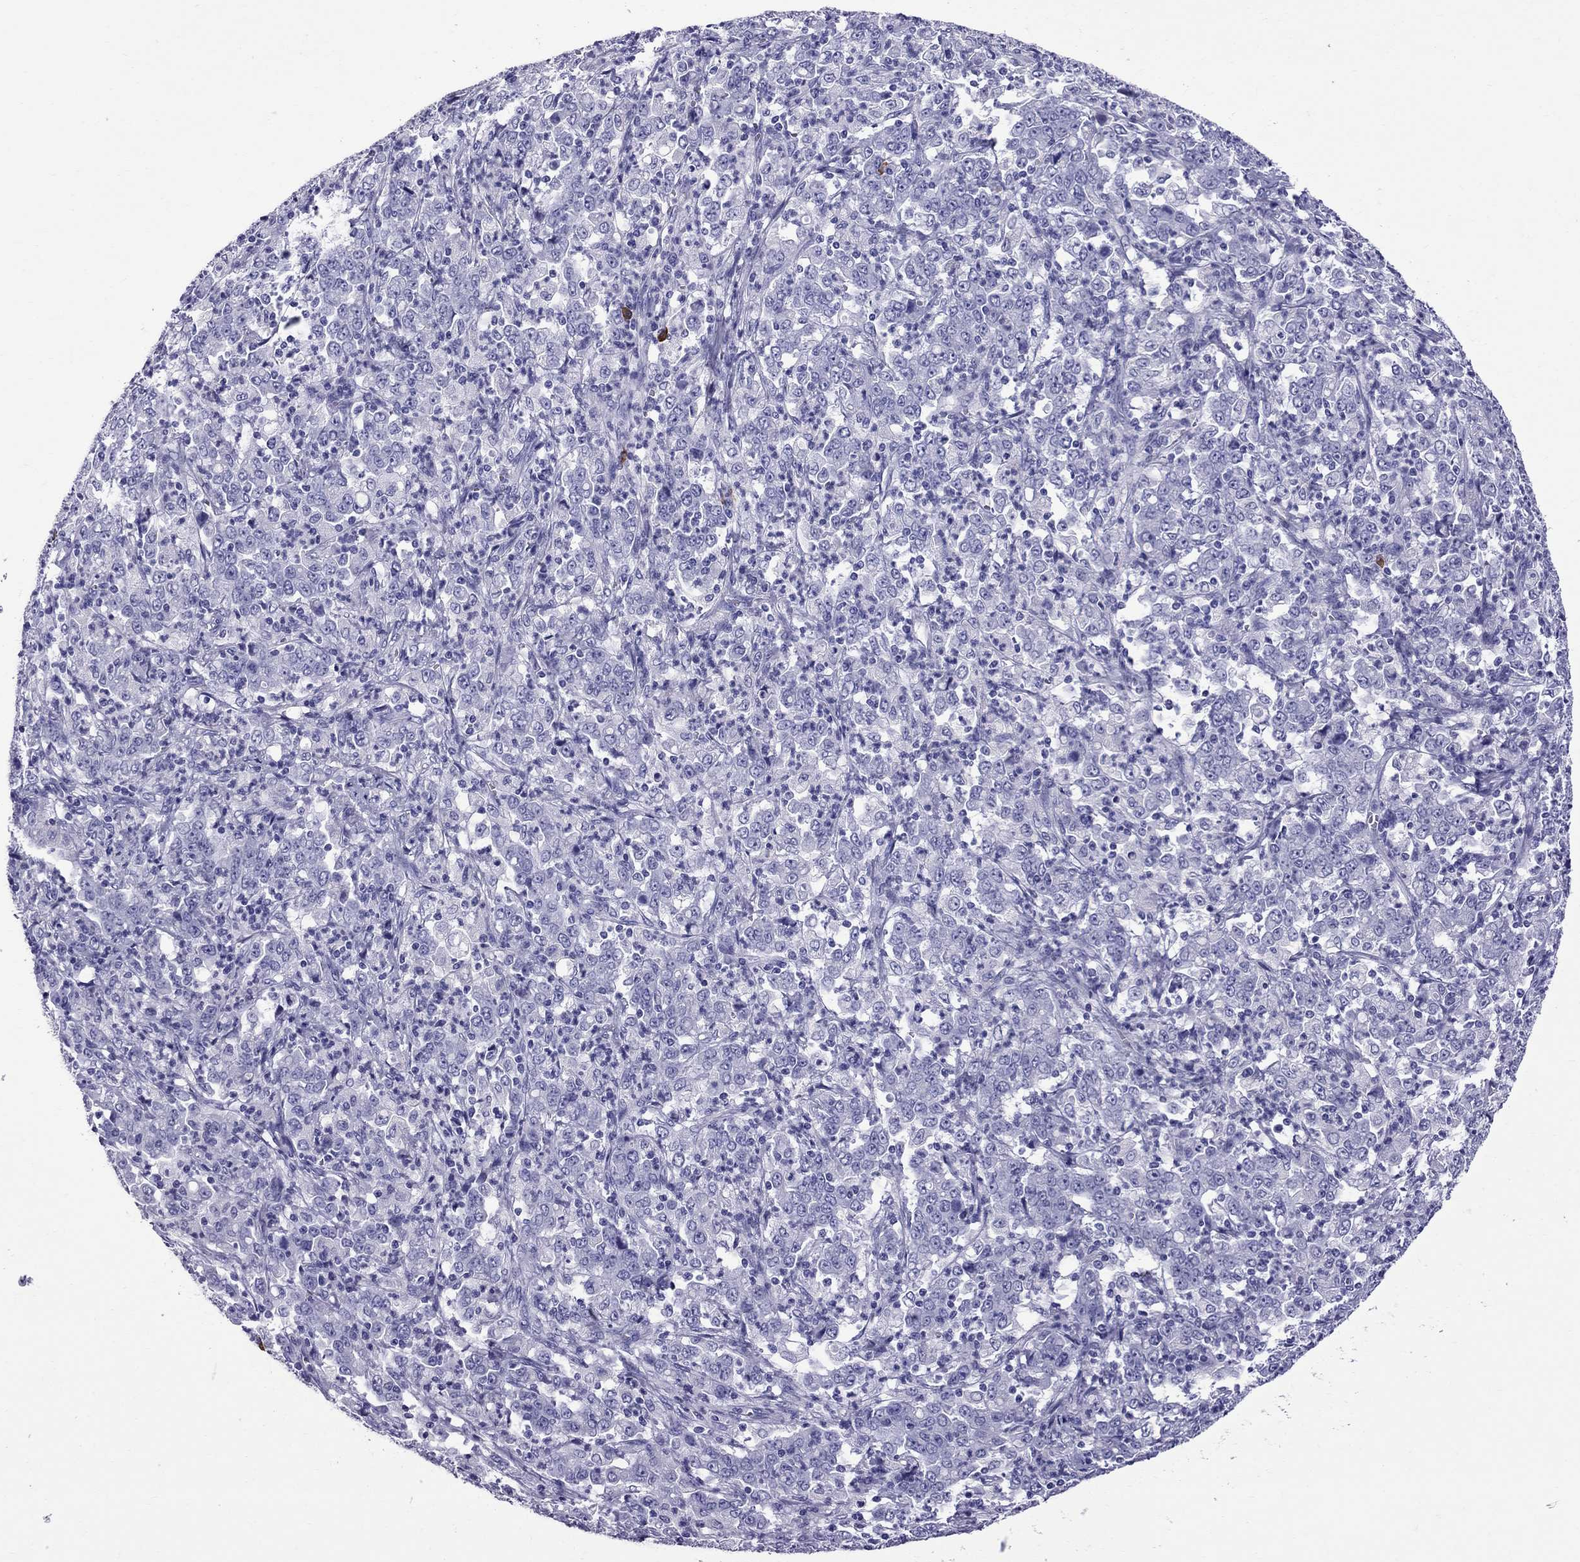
{"staining": {"intensity": "negative", "quantity": "none", "location": "none"}, "tissue": "stomach cancer", "cell_type": "Tumor cells", "image_type": "cancer", "snomed": [{"axis": "morphology", "description": "Adenocarcinoma, NOS"}, {"axis": "topography", "description": "Stomach, lower"}], "caption": "DAB immunohistochemical staining of human stomach cancer demonstrates no significant positivity in tumor cells. (Immunohistochemistry, brightfield microscopy, high magnification).", "gene": "SCART1", "patient": {"sex": "female", "age": 71}}